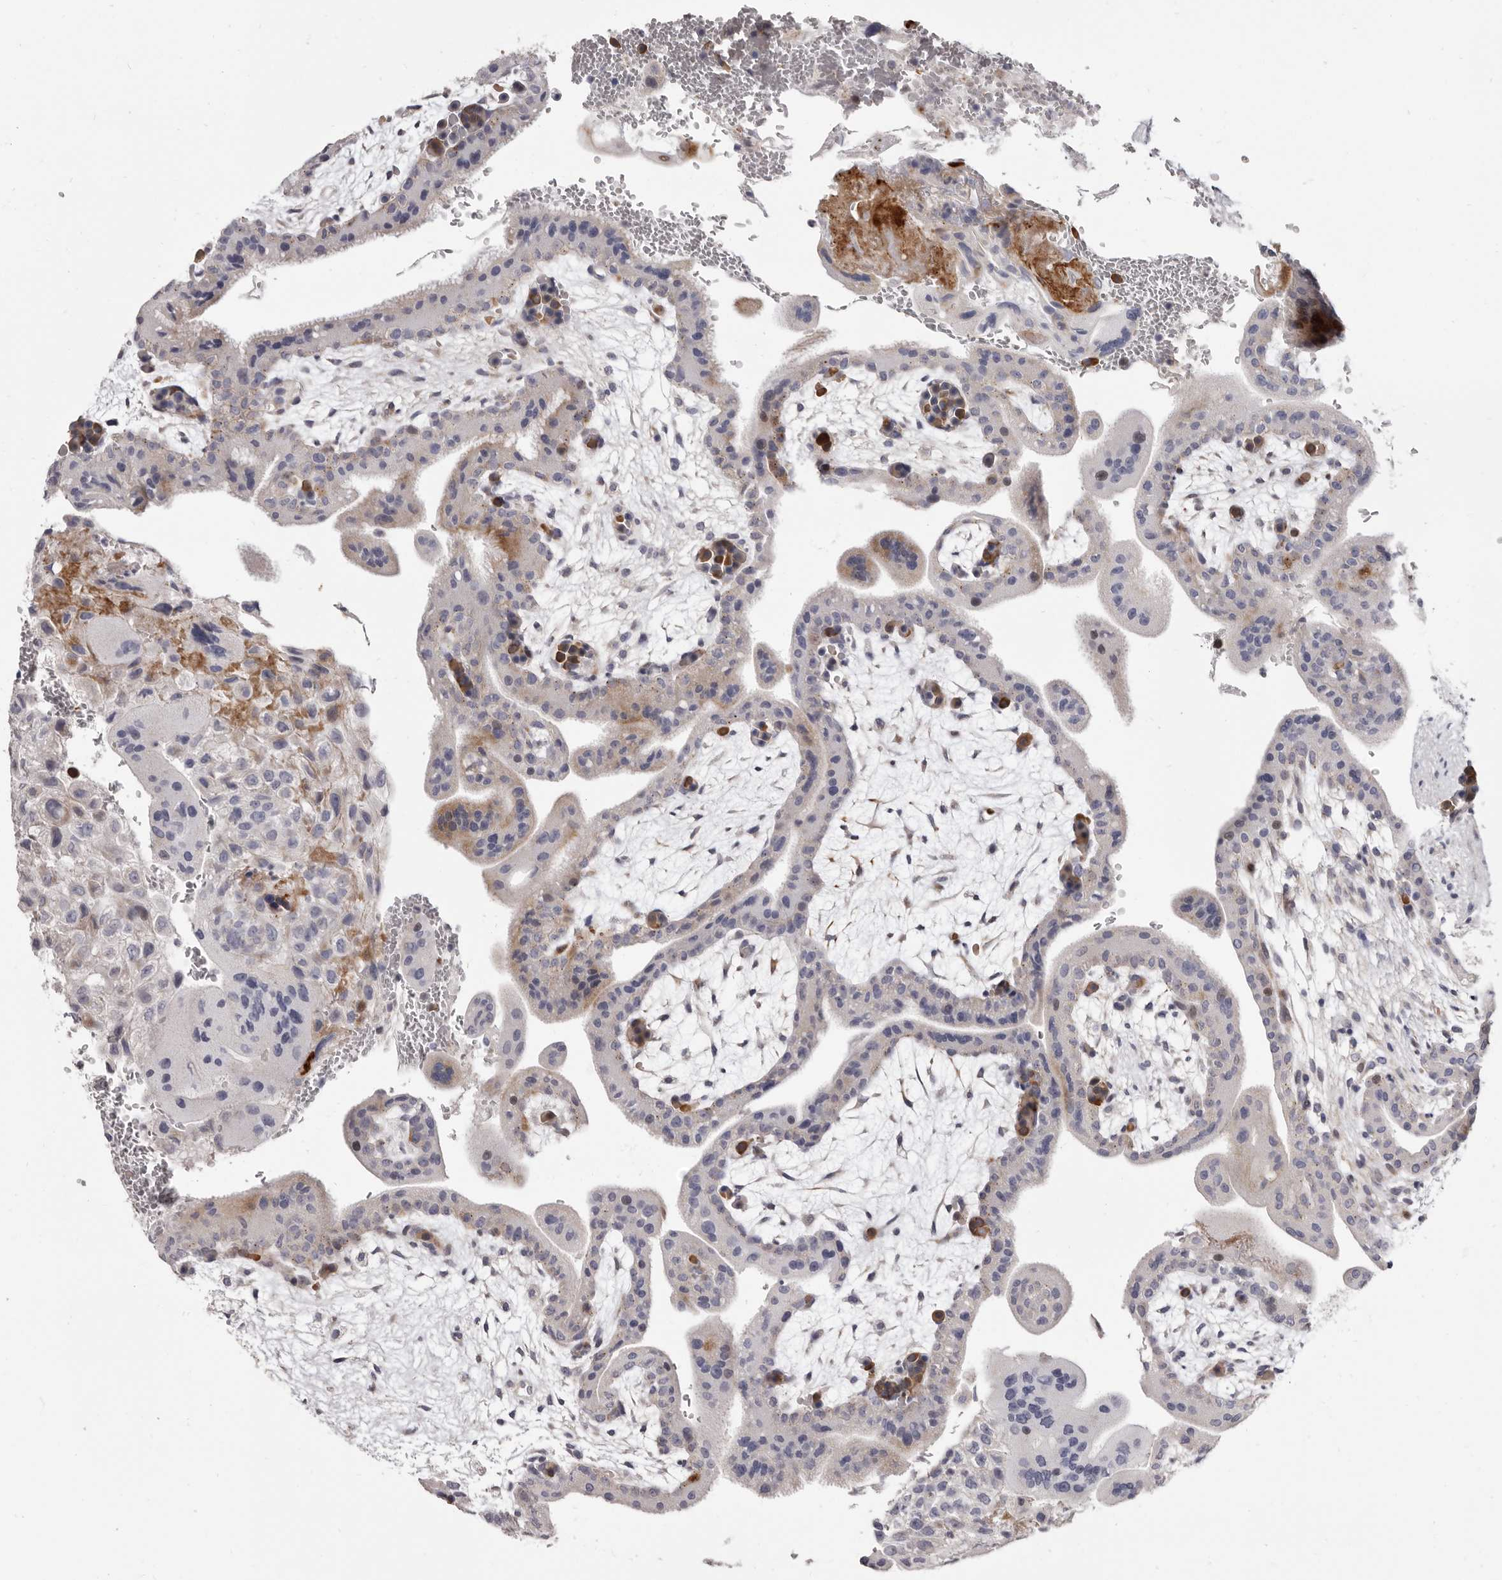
{"staining": {"intensity": "moderate", "quantity": ">75%", "location": "cytoplasmic/membranous"}, "tissue": "placenta", "cell_type": "Decidual cells", "image_type": "normal", "snomed": [{"axis": "morphology", "description": "Normal tissue, NOS"}, {"axis": "topography", "description": "Placenta"}], "caption": "The histopathology image demonstrates immunohistochemical staining of unremarkable placenta. There is moderate cytoplasmic/membranous positivity is identified in approximately >75% of decidual cells.", "gene": "AIDA", "patient": {"sex": "female", "age": 35}}